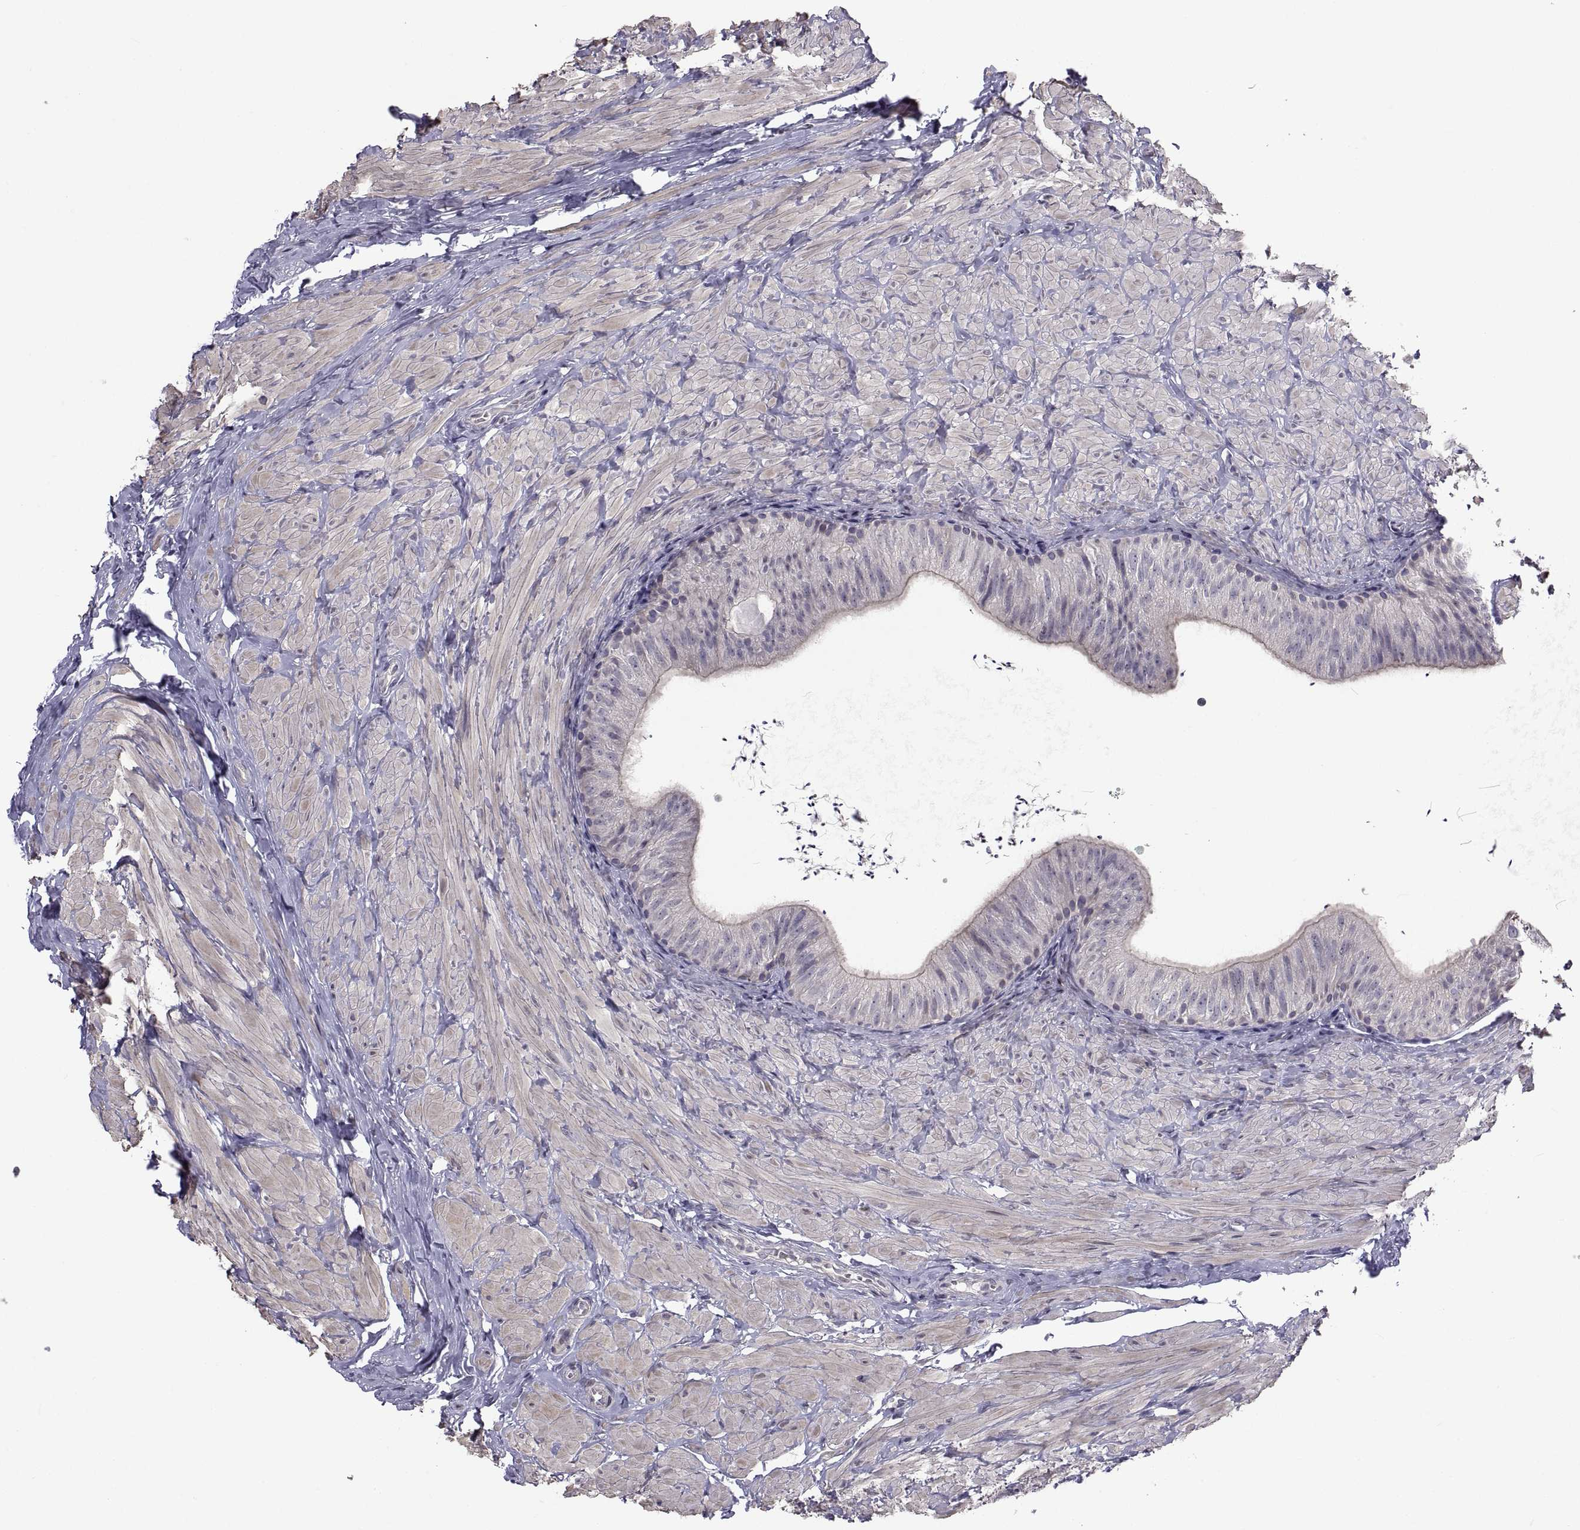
{"staining": {"intensity": "negative", "quantity": "none", "location": "none"}, "tissue": "epididymis", "cell_type": "Glandular cells", "image_type": "normal", "snomed": [{"axis": "morphology", "description": "Normal tissue, NOS"}, {"axis": "topography", "description": "Epididymis"}], "caption": "DAB immunohistochemical staining of benign epididymis exhibits no significant positivity in glandular cells.", "gene": "NPTX2", "patient": {"sex": "male", "age": 32}}